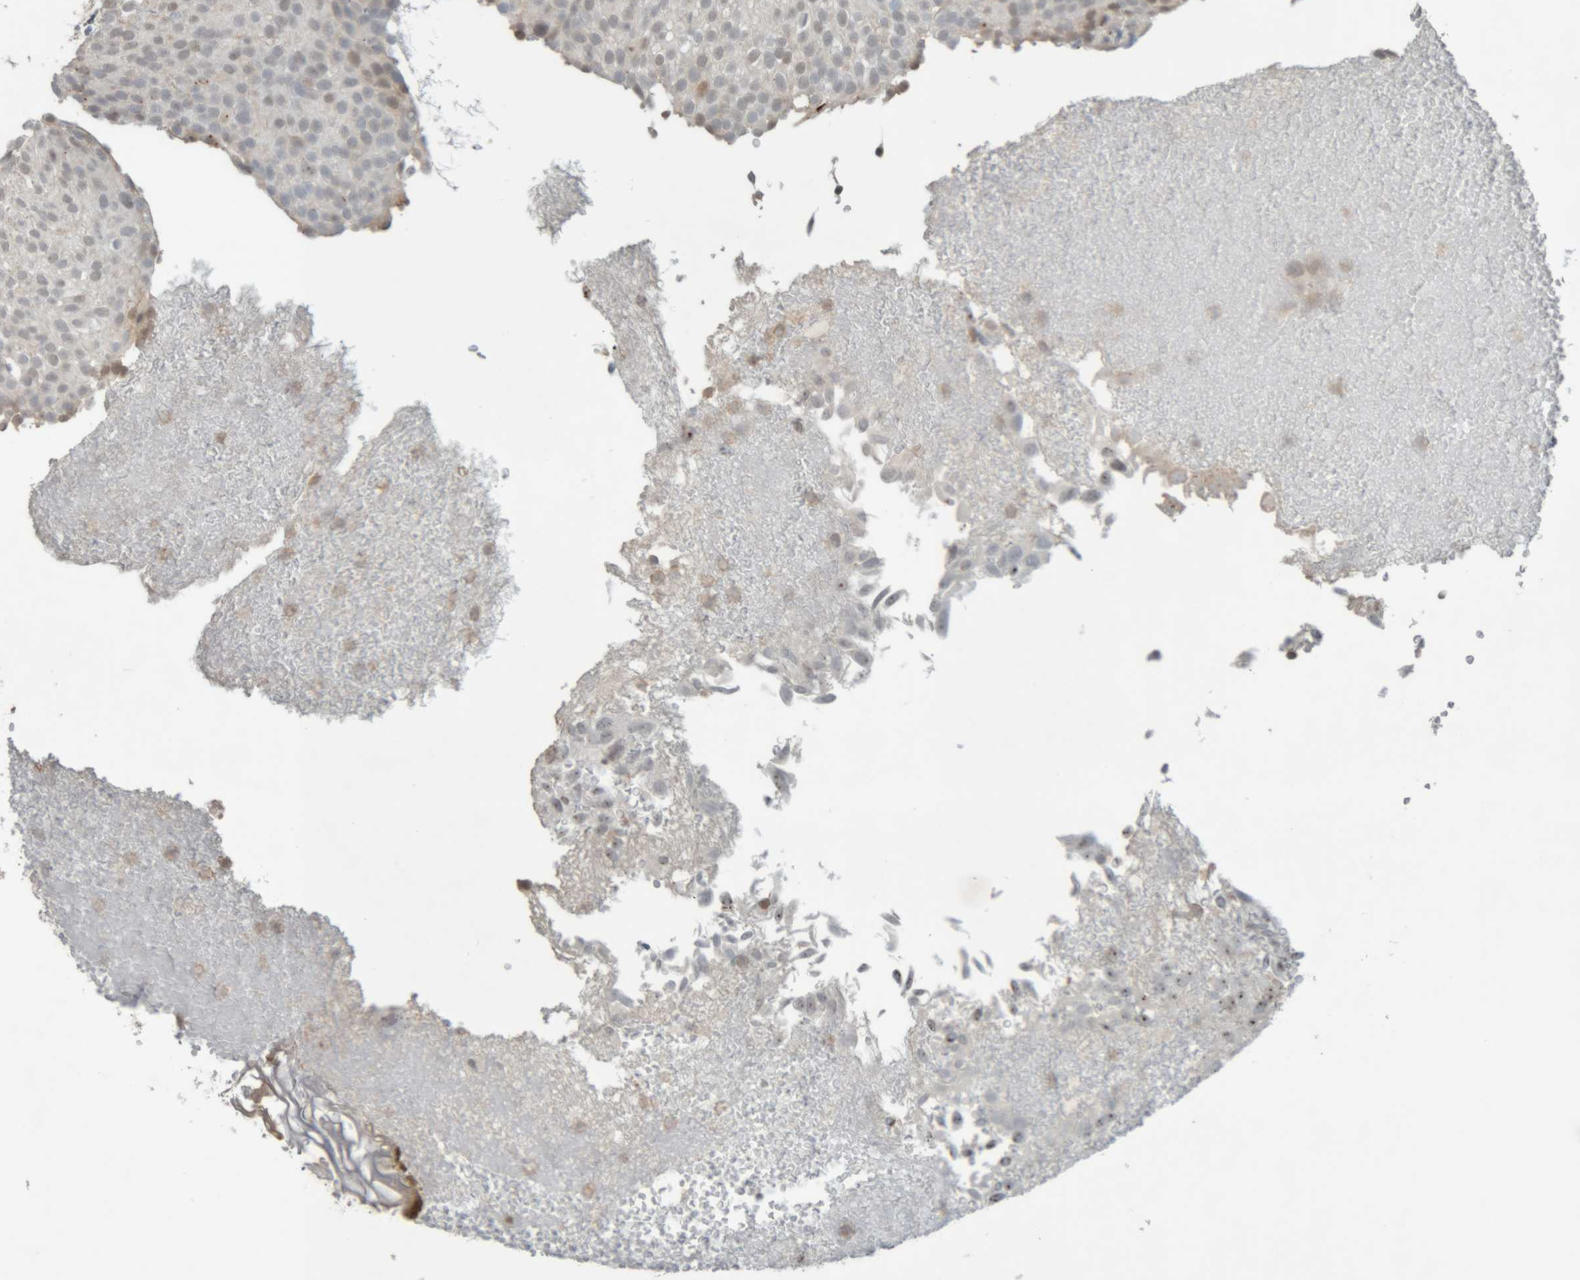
{"staining": {"intensity": "moderate", "quantity": ">75%", "location": "nuclear"}, "tissue": "urothelial cancer", "cell_type": "Tumor cells", "image_type": "cancer", "snomed": [{"axis": "morphology", "description": "Urothelial carcinoma, Low grade"}, {"axis": "topography", "description": "Urinary bladder"}], "caption": "About >75% of tumor cells in human urothelial cancer demonstrate moderate nuclear protein positivity as visualized by brown immunohistochemical staining.", "gene": "RPF1", "patient": {"sex": "male", "age": 78}}